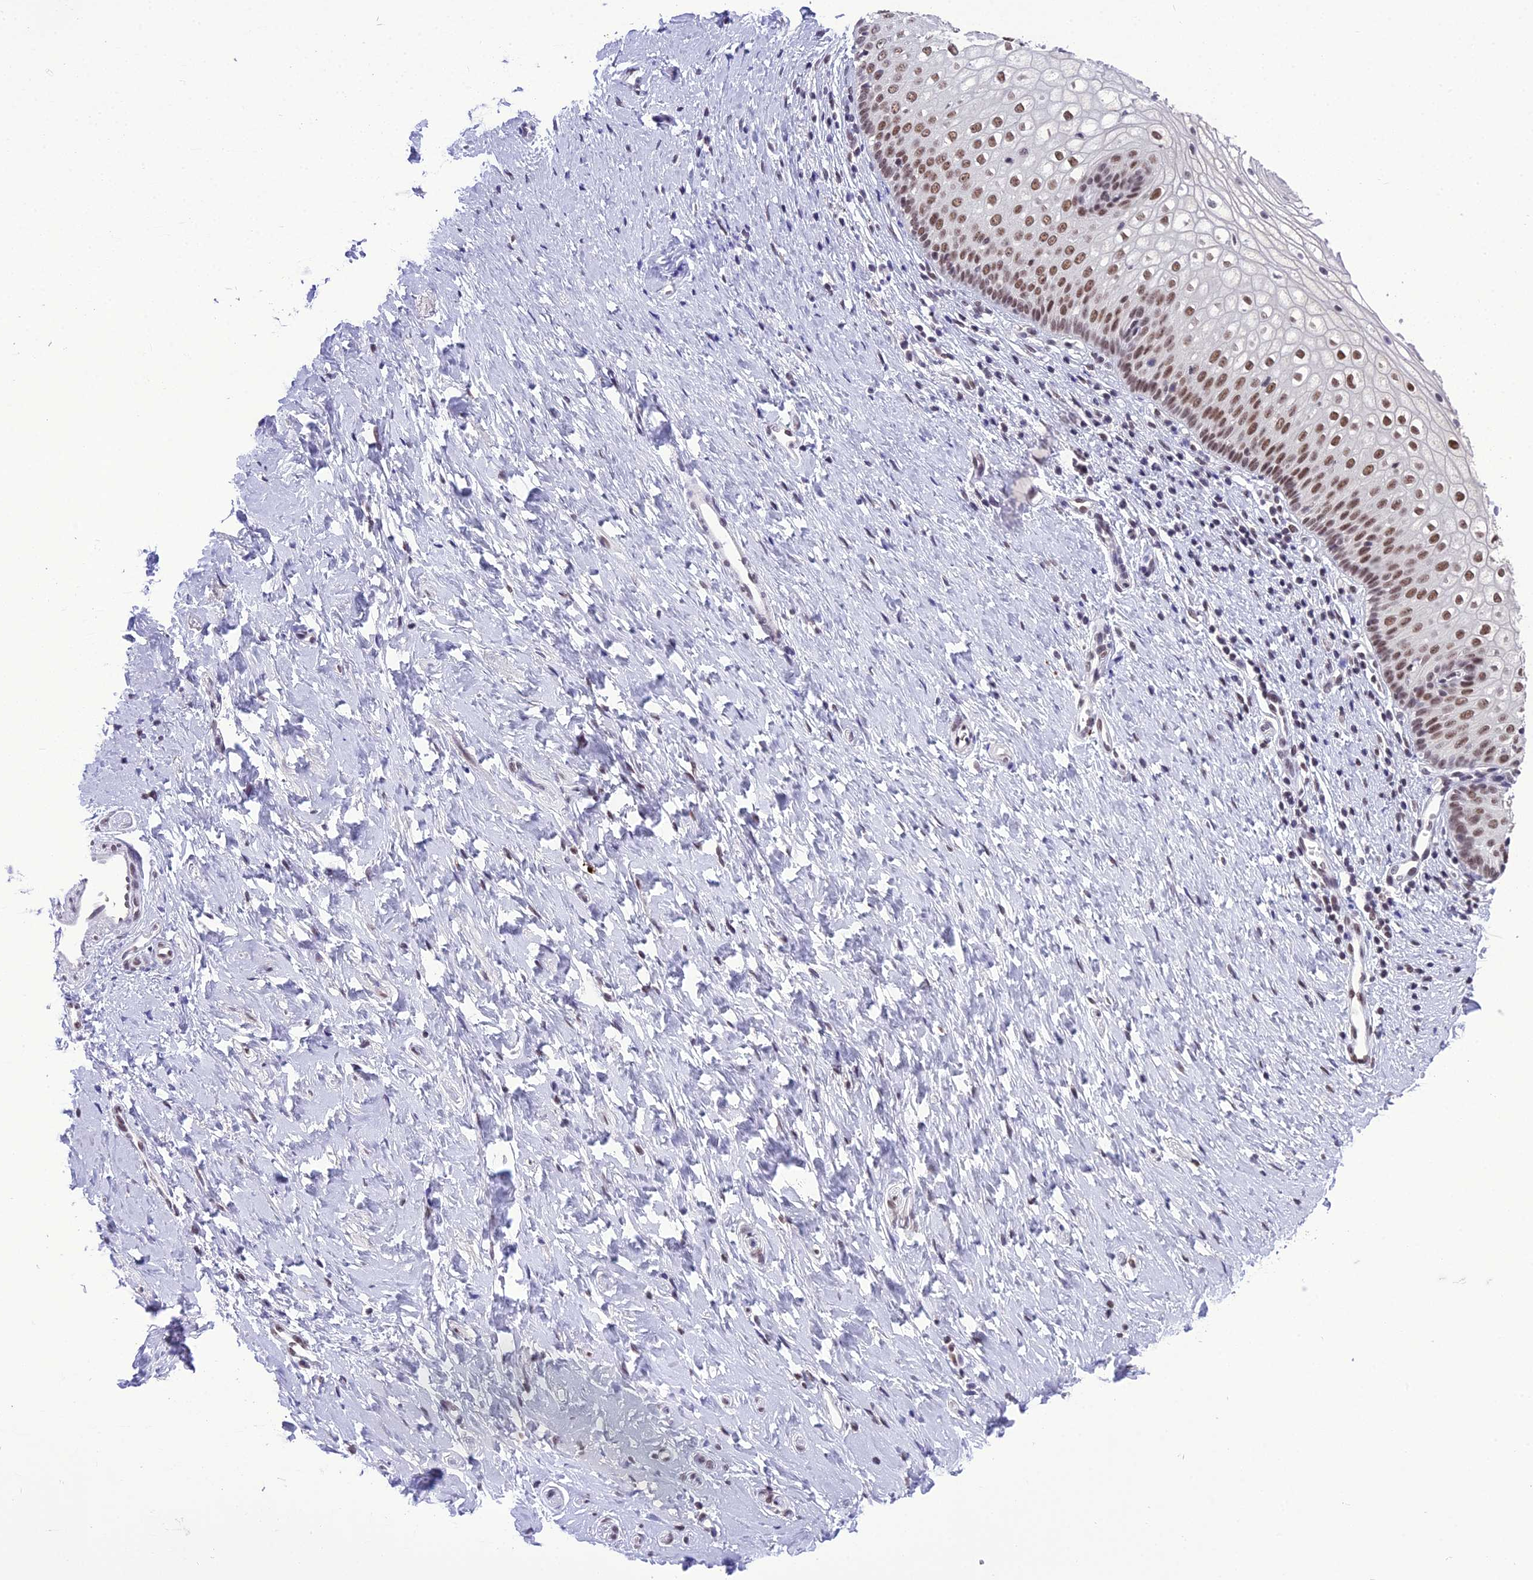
{"staining": {"intensity": "moderate", "quantity": ">75%", "location": "nuclear"}, "tissue": "vagina", "cell_type": "Squamous epithelial cells", "image_type": "normal", "snomed": [{"axis": "morphology", "description": "Normal tissue, NOS"}, {"axis": "topography", "description": "Vagina"}], "caption": "Approximately >75% of squamous epithelial cells in unremarkable human vagina show moderate nuclear protein staining as visualized by brown immunohistochemical staining.", "gene": "SH3RF3", "patient": {"sex": "female", "age": 60}}